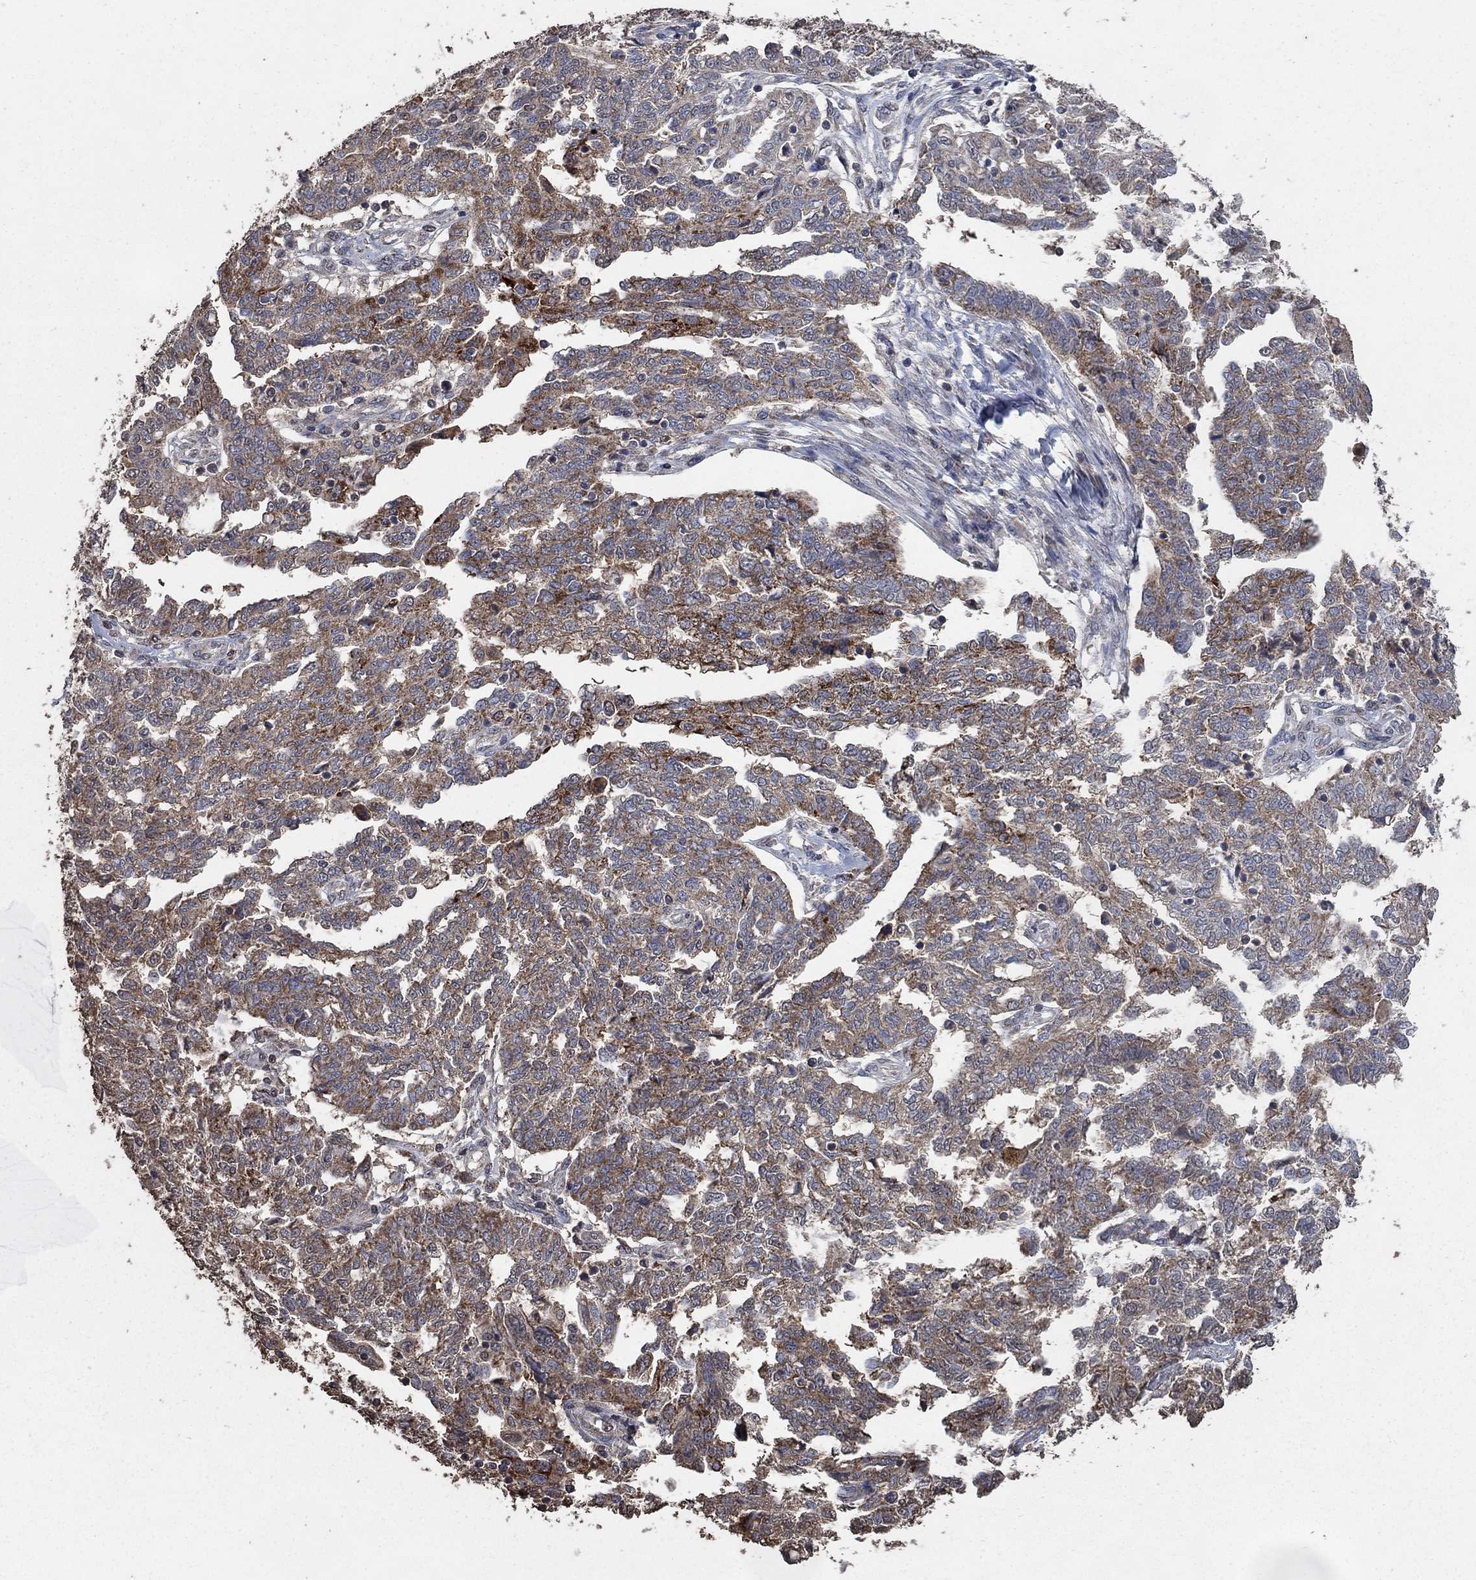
{"staining": {"intensity": "strong", "quantity": "<25%", "location": "cytoplasmic/membranous"}, "tissue": "ovarian cancer", "cell_type": "Tumor cells", "image_type": "cancer", "snomed": [{"axis": "morphology", "description": "Cystadenocarcinoma, serous, NOS"}, {"axis": "topography", "description": "Ovary"}], "caption": "This photomicrograph exhibits ovarian cancer (serous cystadenocarcinoma) stained with IHC to label a protein in brown. The cytoplasmic/membranous of tumor cells show strong positivity for the protein. Nuclei are counter-stained blue.", "gene": "MRPS24", "patient": {"sex": "female", "age": 67}}